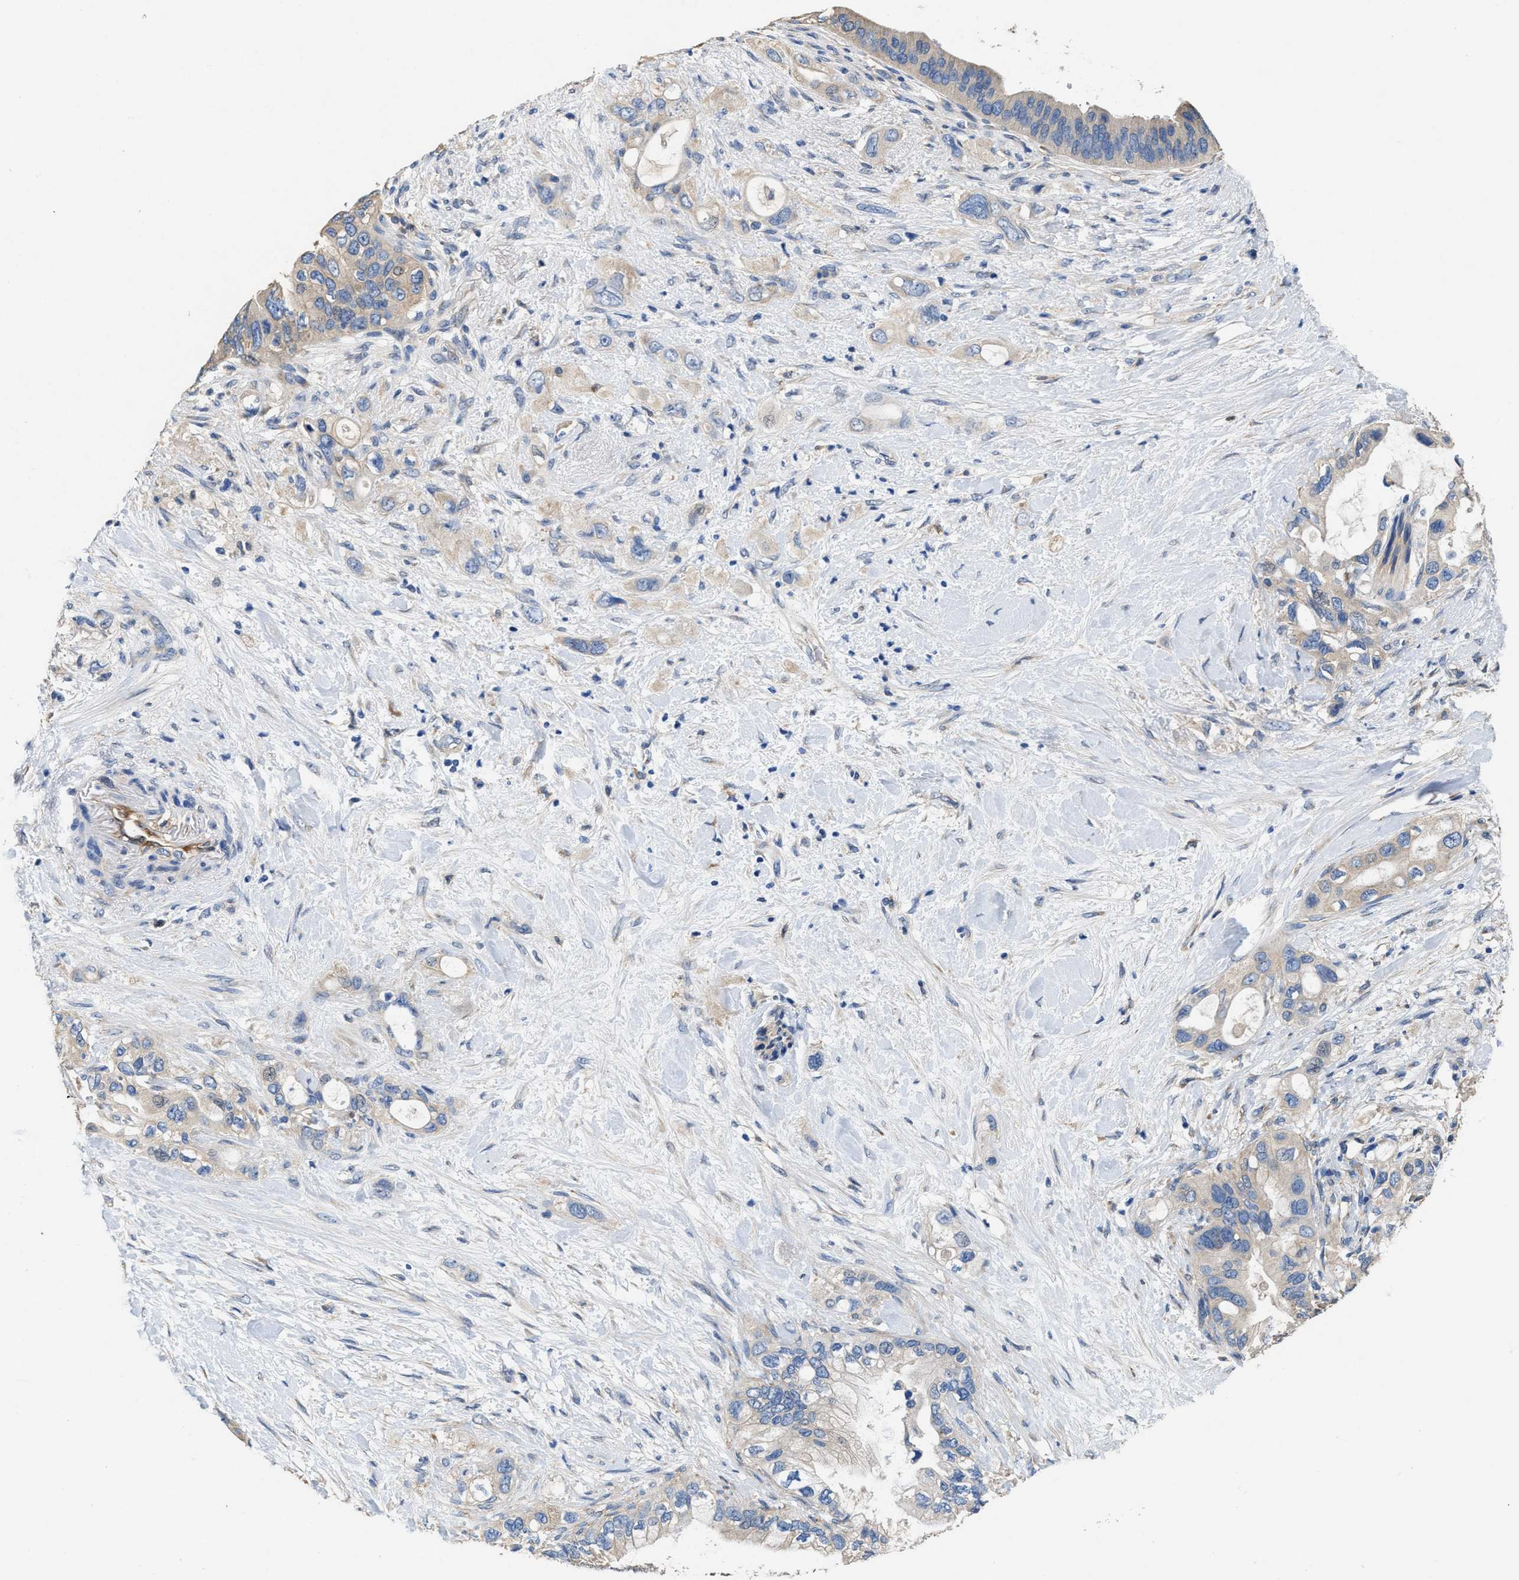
{"staining": {"intensity": "negative", "quantity": "none", "location": "none"}, "tissue": "pancreatic cancer", "cell_type": "Tumor cells", "image_type": "cancer", "snomed": [{"axis": "morphology", "description": "Adenocarcinoma, NOS"}, {"axis": "topography", "description": "Pancreas"}], "caption": "Image shows no significant protein expression in tumor cells of pancreatic adenocarcinoma.", "gene": "PEG10", "patient": {"sex": "female", "age": 56}}